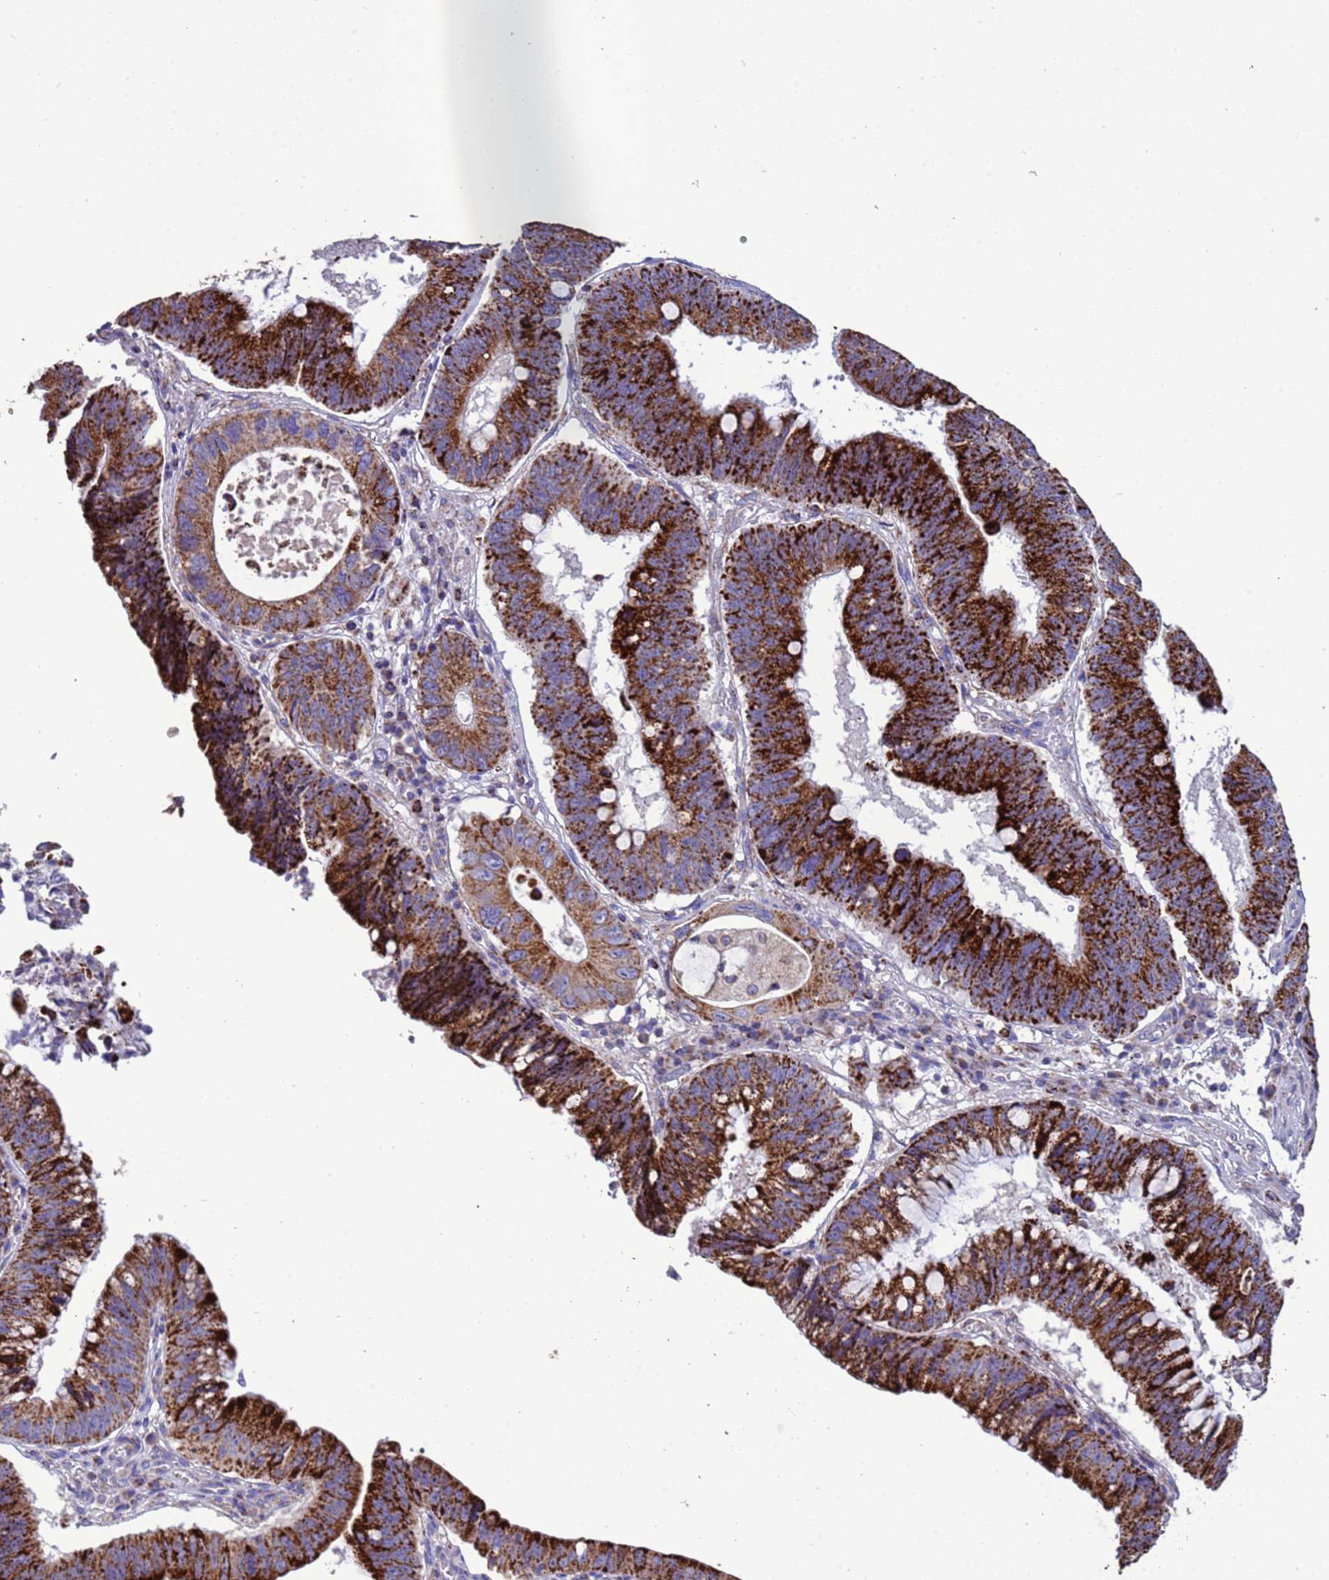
{"staining": {"intensity": "strong", "quantity": ">75%", "location": "cytoplasmic/membranous"}, "tissue": "stomach cancer", "cell_type": "Tumor cells", "image_type": "cancer", "snomed": [{"axis": "morphology", "description": "Adenocarcinoma, NOS"}, {"axis": "topography", "description": "Stomach"}], "caption": "Protein analysis of stomach cancer tissue exhibits strong cytoplasmic/membranous staining in about >75% of tumor cells.", "gene": "ZNFX1", "patient": {"sex": "male", "age": 59}}